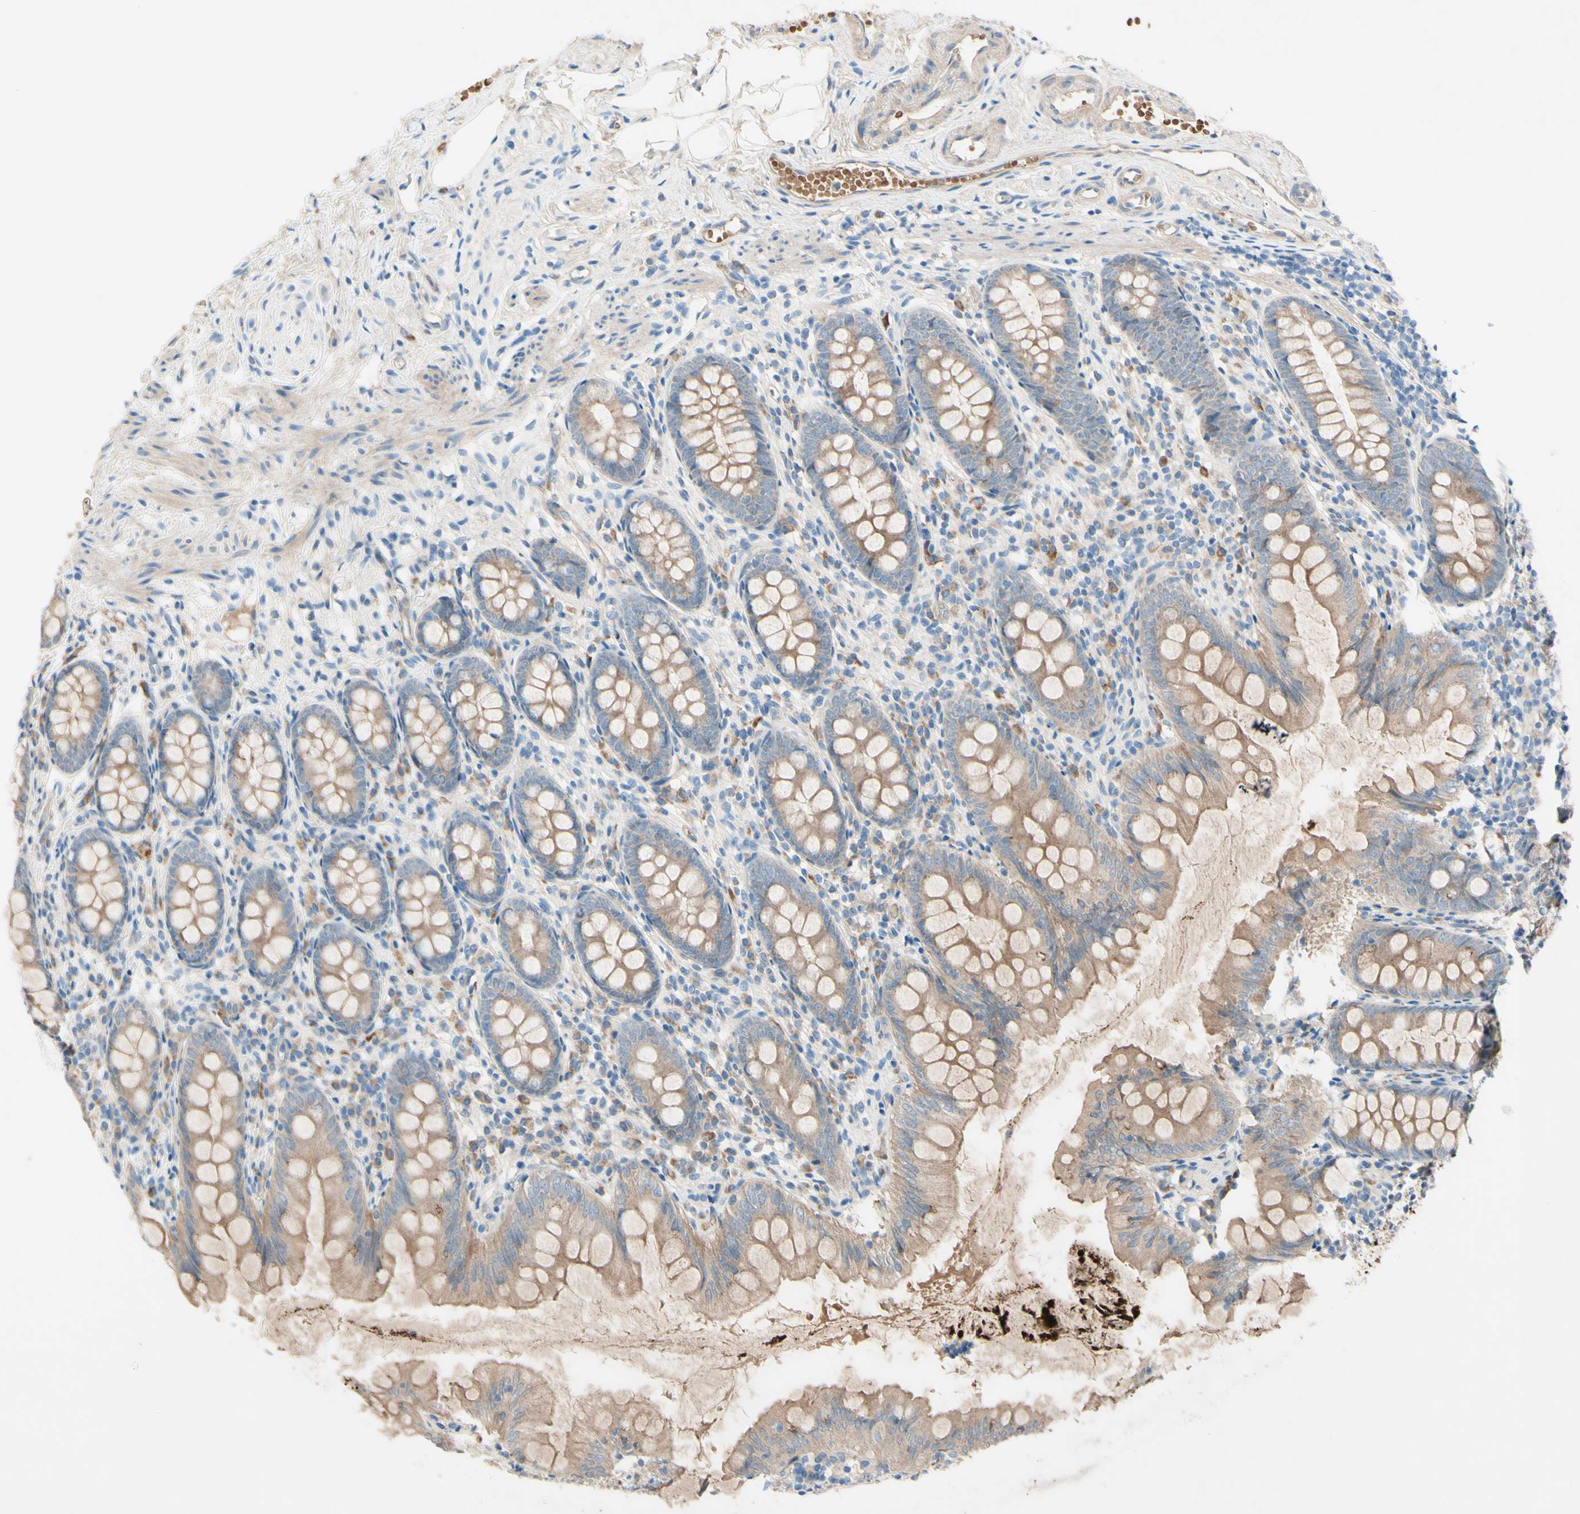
{"staining": {"intensity": "moderate", "quantity": ">75%", "location": "cytoplasmic/membranous"}, "tissue": "appendix", "cell_type": "Glandular cells", "image_type": "normal", "snomed": [{"axis": "morphology", "description": "Normal tissue, NOS"}, {"axis": "topography", "description": "Appendix"}], "caption": "Protein expression analysis of benign appendix displays moderate cytoplasmic/membranous expression in about >75% of glandular cells. (IHC, brightfield microscopy, high magnification).", "gene": "IL2", "patient": {"sex": "female", "age": 77}}